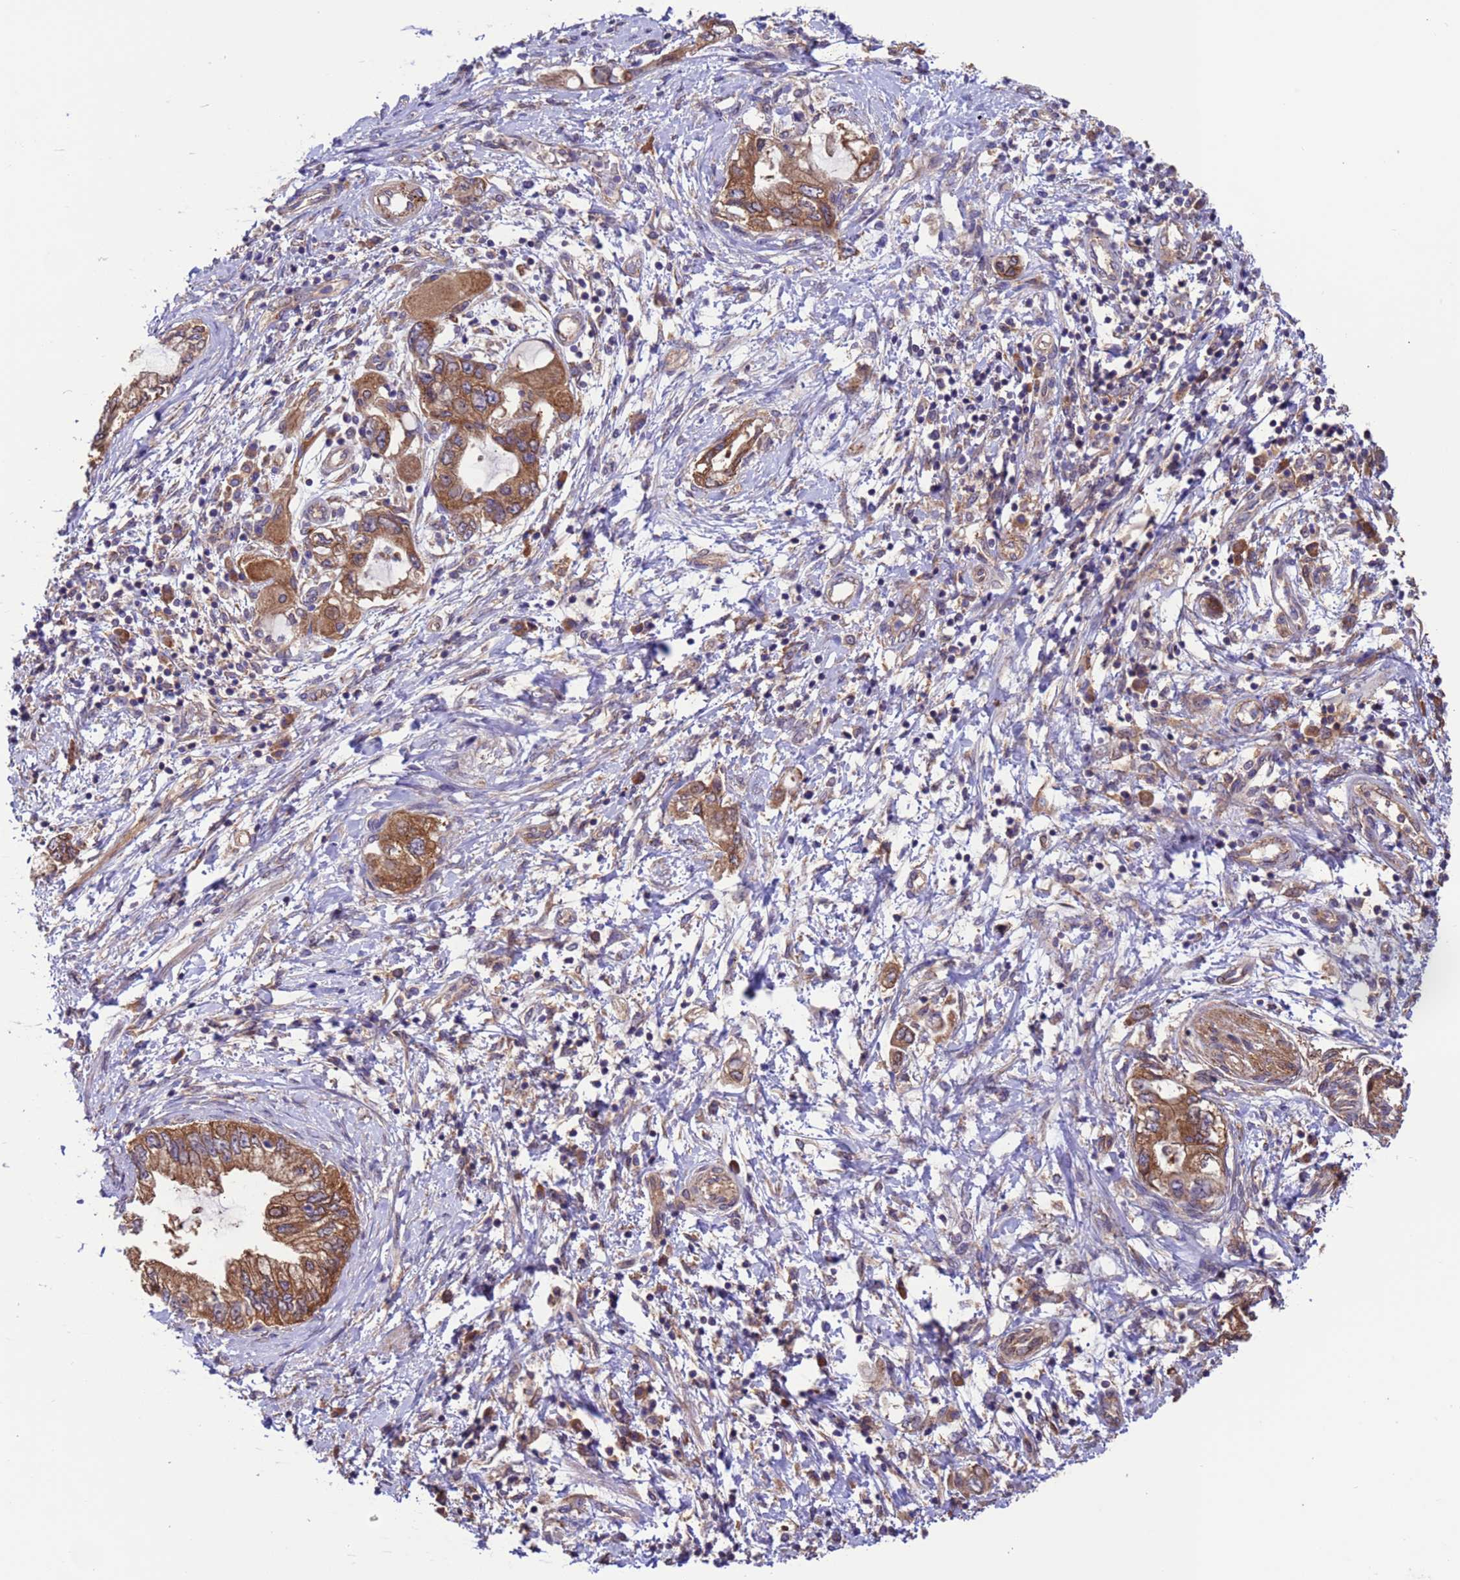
{"staining": {"intensity": "moderate", "quantity": ">75%", "location": "cytoplasmic/membranous"}, "tissue": "pancreatic cancer", "cell_type": "Tumor cells", "image_type": "cancer", "snomed": [{"axis": "morphology", "description": "Adenocarcinoma, NOS"}, {"axis": "topography", "description": "Pancreas"}], "caption": "Pancreatic cancer stained with DAB (3,3'-diaminobenzidine) IHC reveals medium levels of moderate cytoplasmic/membranous positivity in approximately >75% of tumor cells. Using DAB (3,3'-diaminobenzidine) (brown) and hematoxylin (blue) stains, captured at high magnification using brightfield microscopy.", "gene": "ARHGAP12", "patient": {"sex": "female", "age": 73}}